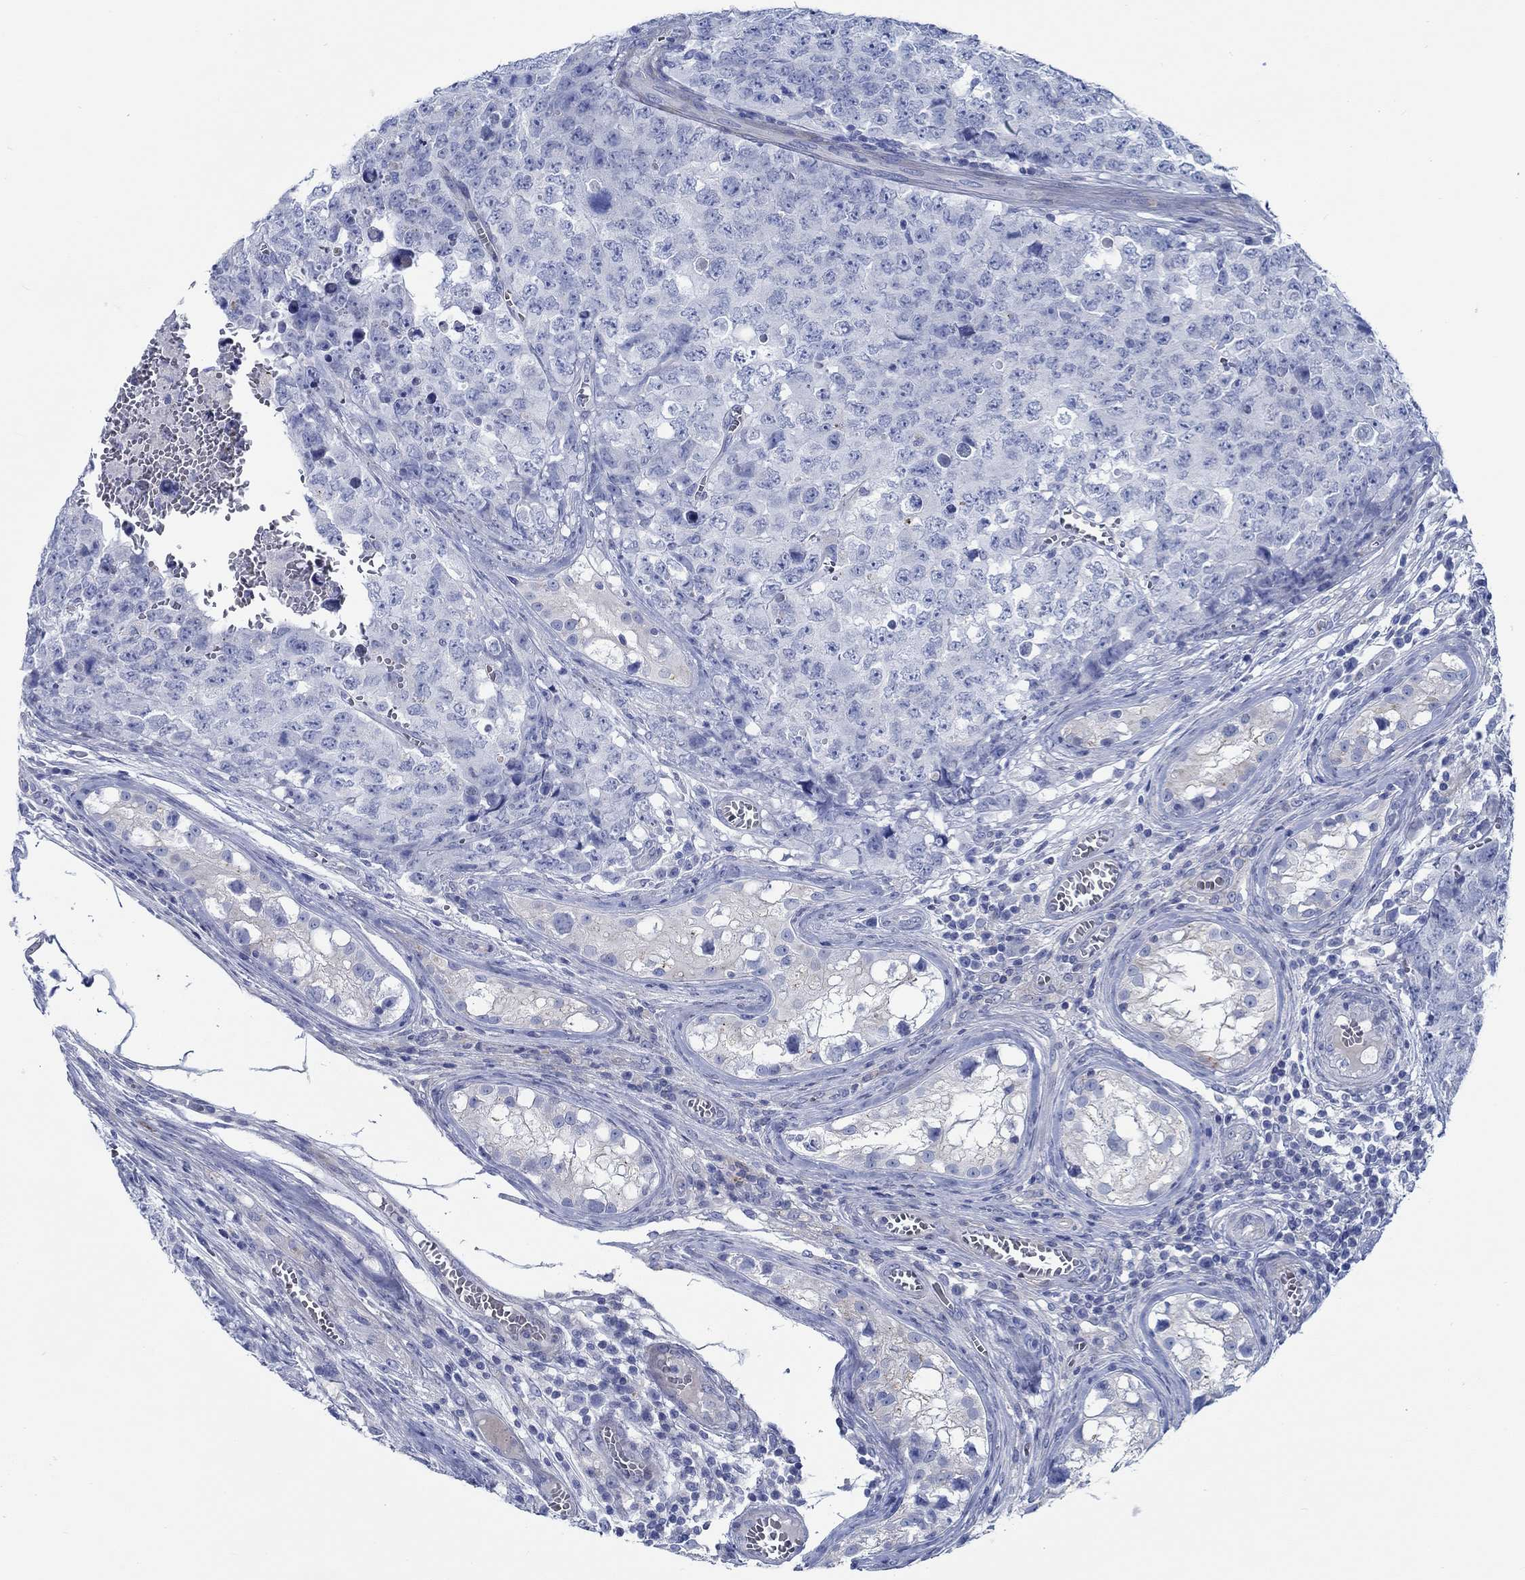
{"staining": {"intensity": "negative", "quantity": "none", "location": "none"}, "tissue": "testis cancer", "cell_type": "Tumor cells", "image_type": "cancer", "snomed": [{"axis": "morphology", "description": "Carcinoma, Embryonal, NOS"}, {"axis": "topography", "description": "Testis"}], "caption": "Immunohistochemistry (IHC) photomicrograph of human testis embryonal carcinoma stained for a protein (brown), which demonstrates no expression in tumor cells. (Immunohistochemistry, brightfield microscopy, high magnification).", "gene": "SVEP1", "patient": {"sex": "male", "age": 23}}